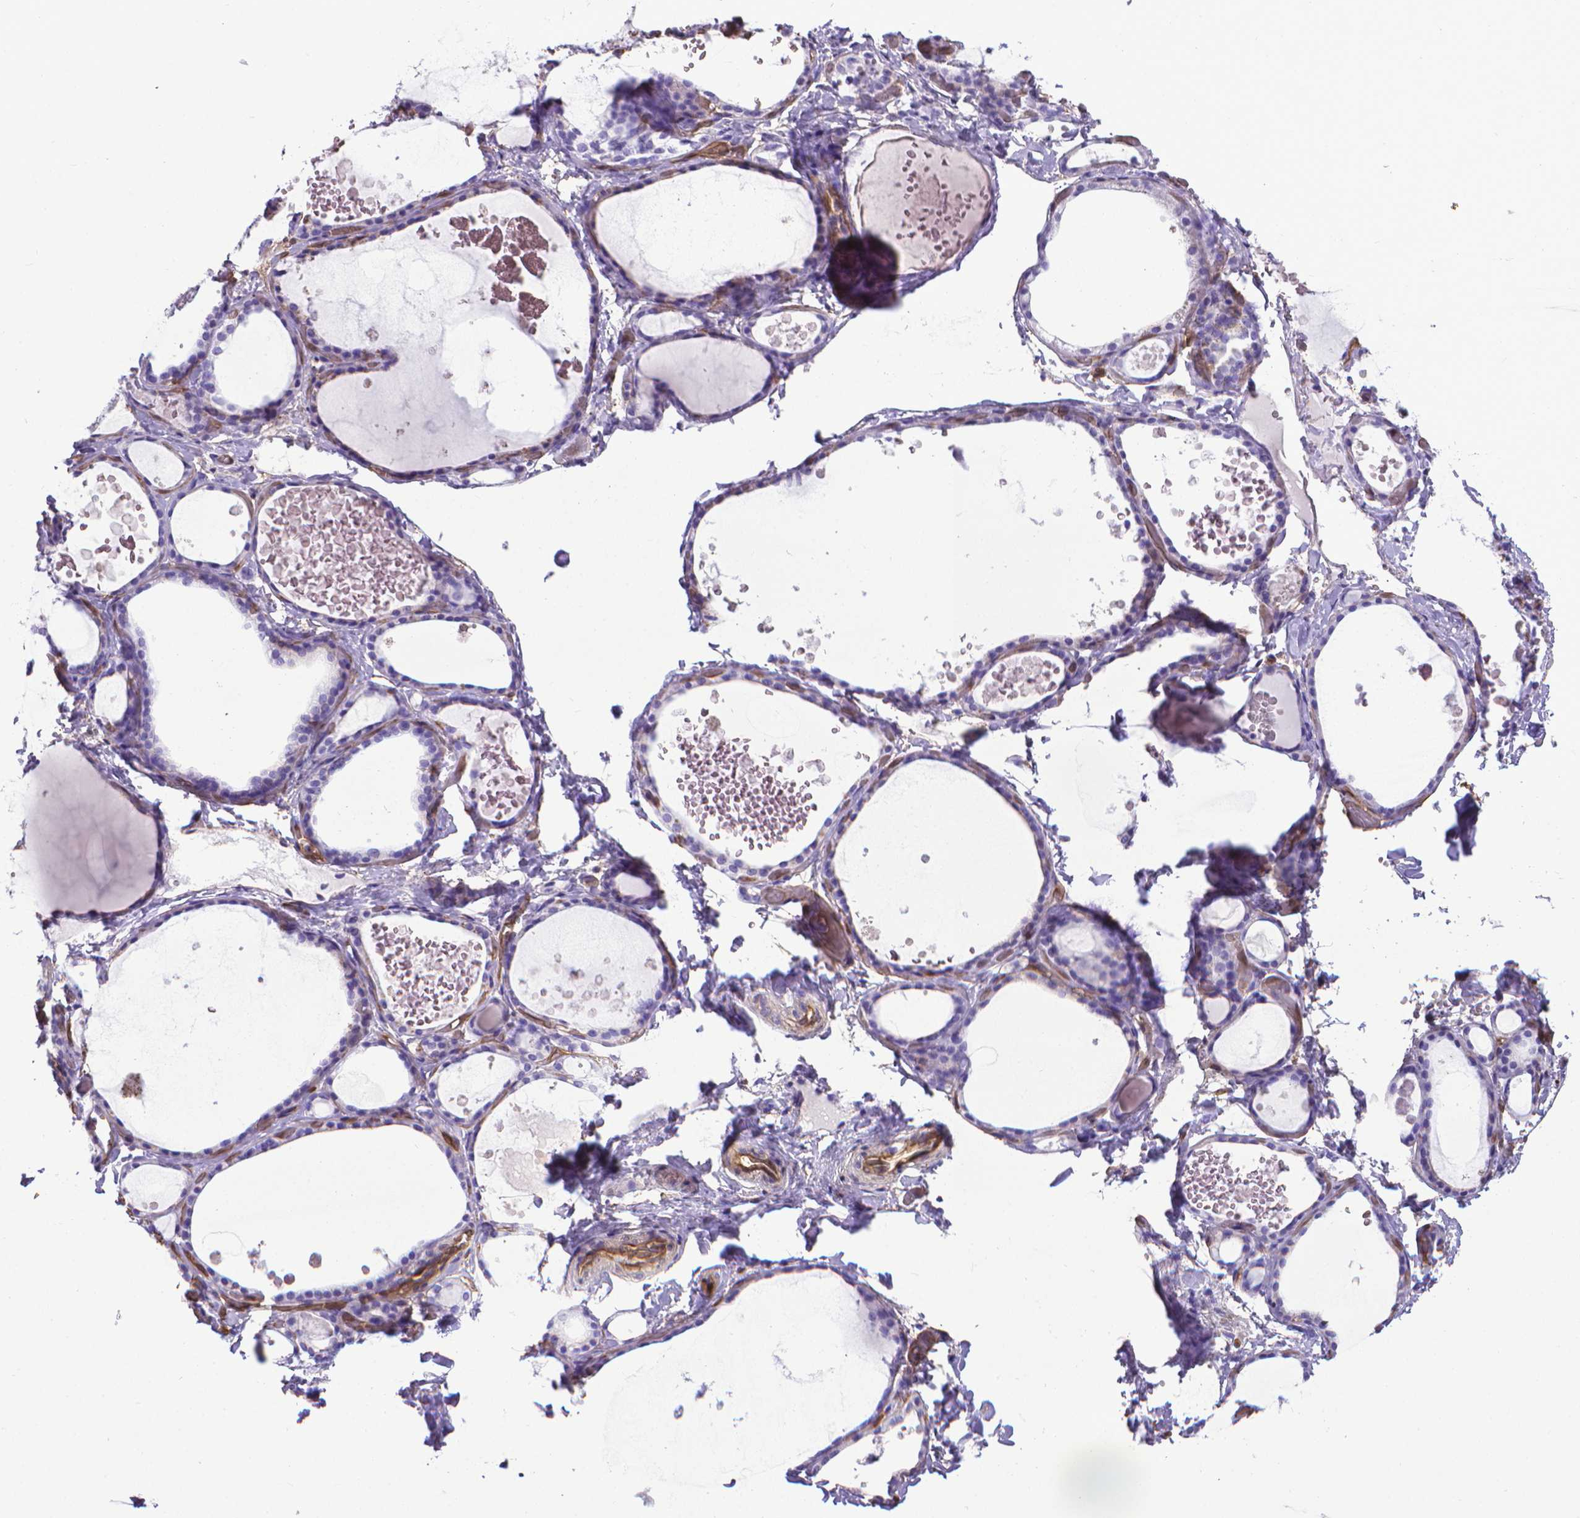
{"staining": {"intensity": "negative", "quantity": "none", "location": "none"}, "tissue": "thyroid gland", "cell_type": "Glandular cells", "image_type": "normal", "snomed": [{"axis": "morphology", "description": "Normal tissue, NOS"}, {"axis": "topography", "description": "Thyroid gland"}], "caption": "An image of thyroid gland stained for a protein shows no brown staining in glandular cells. Brightfield microscopy of immunohistochemistry stained with DAB (brown) and hematoxylin (blue), captured at high magnification.", "gene": "CLIC4", "patient": {"sex": "female", "age": 56}}